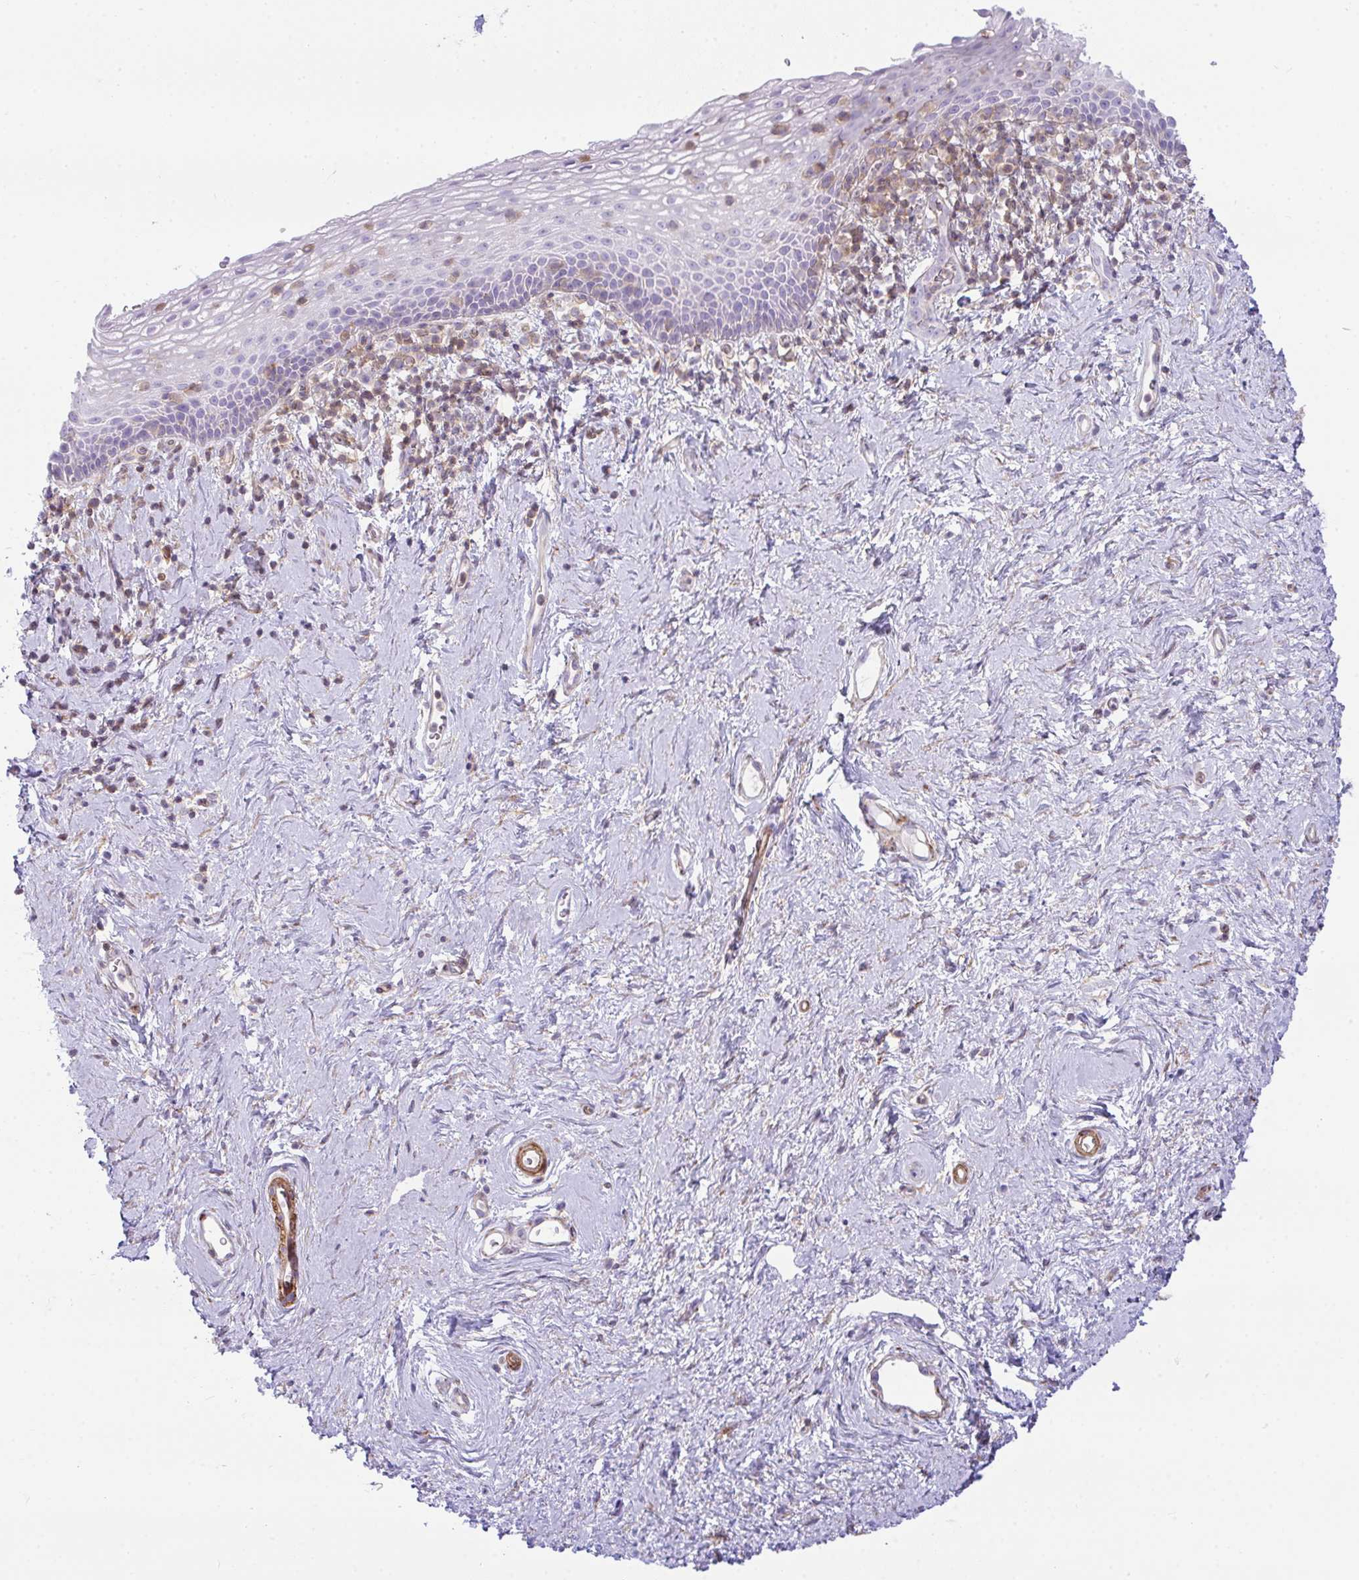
{"staining": {"intensity": "negative", "quantity": "none", "location": "none"}, "tissue": "vagina", "cell_type": "Squamous epithelial cells", "image_type": "normal", "snomed": [{"axis": "morphology", "description": "Normal tissue, NOS"}, {"axis": "topography", "description": "Vagina"}], "caption": "Immunohistochemical staining of unremarkable vagina displays no significant staining in squamous epithelial cells.", "gene": "CDRT15", "patient": {"sex": "female", "age": 61}}